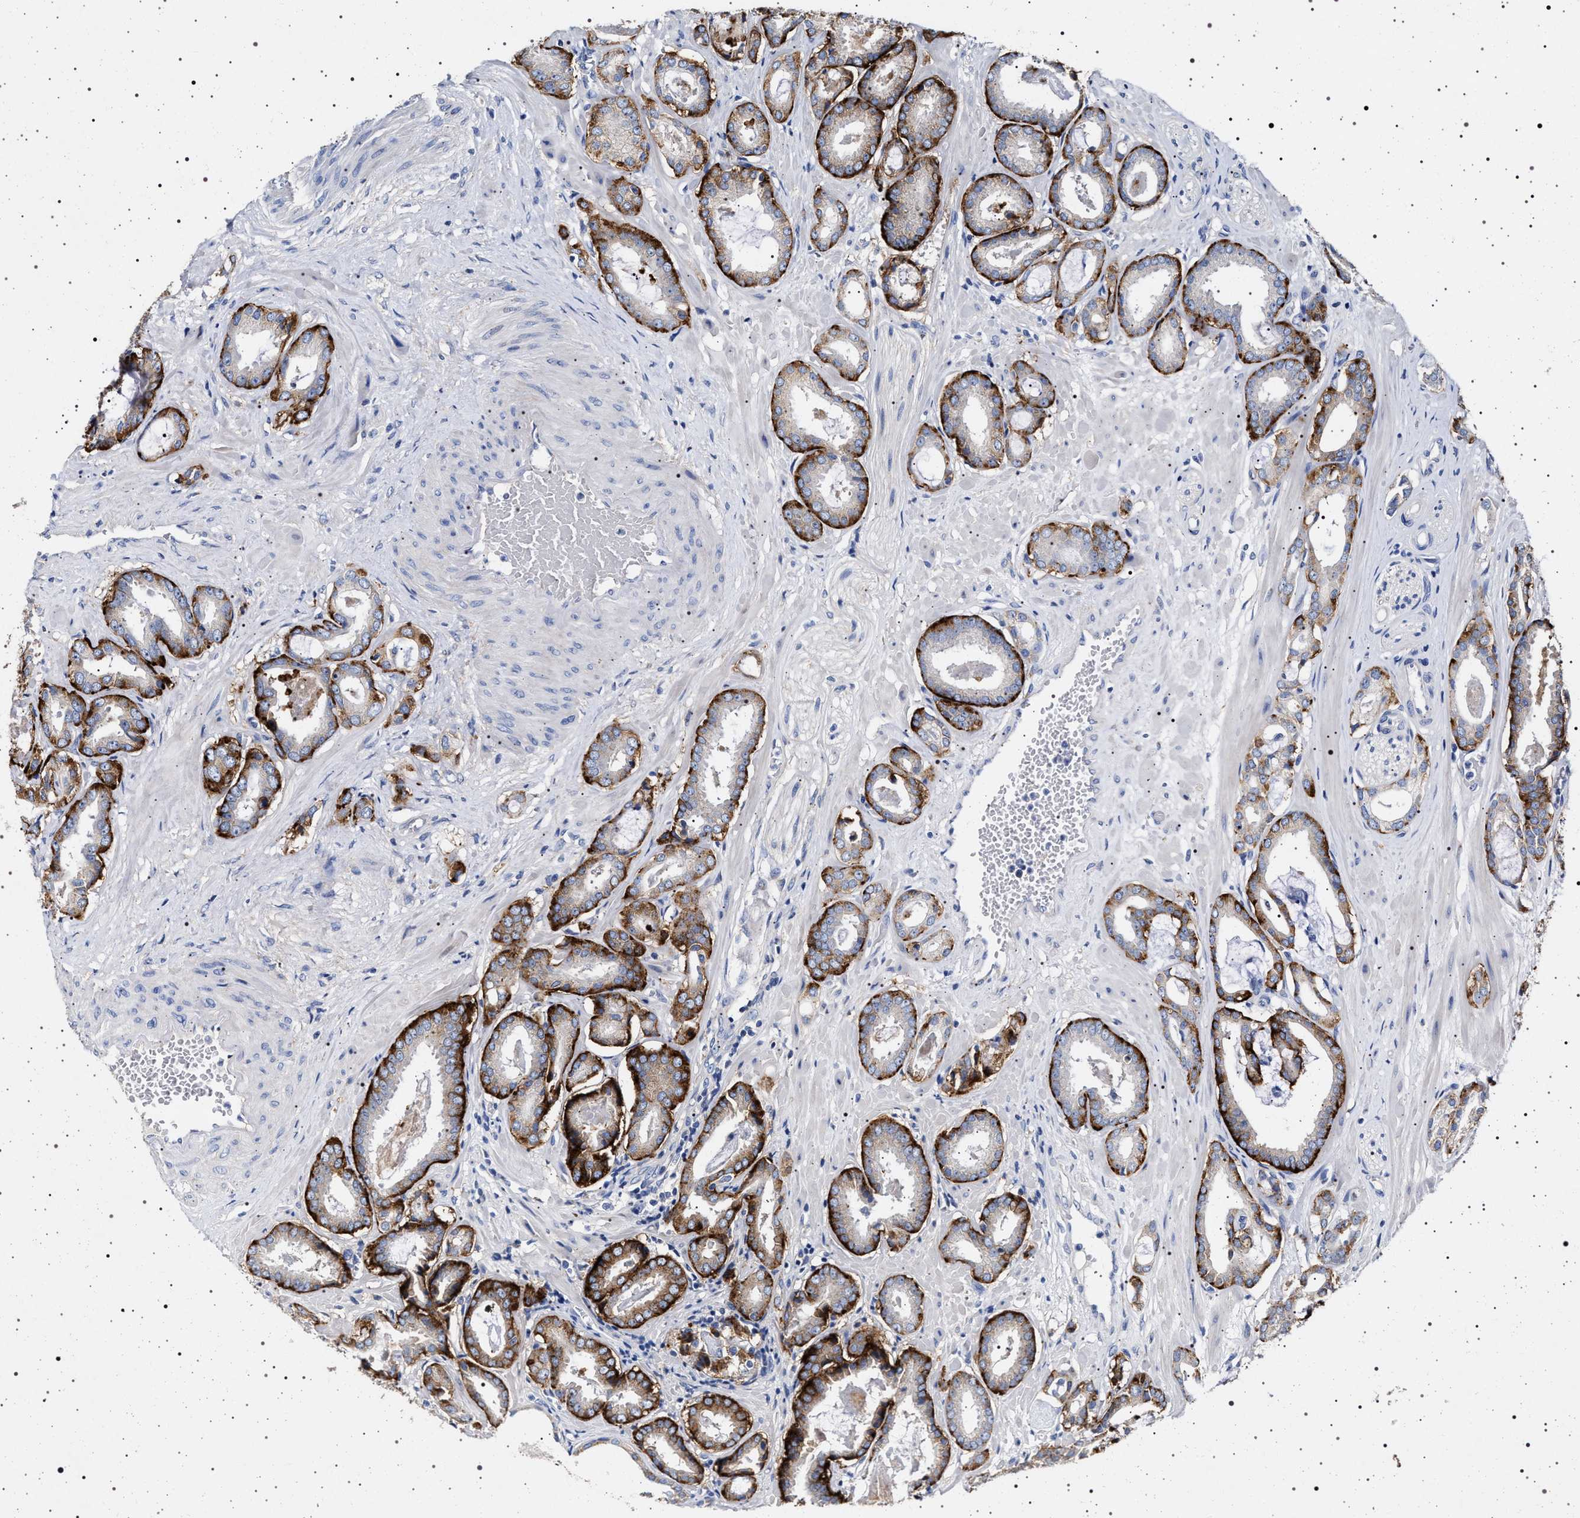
{"staining": {"intensity": "strong", "quantity": ">75%", "location": "cytoplasmic/membranous"}, "tissue": "prostate cancer", "cell_type": "Tumor cells", "image_type": "cancer", "snomed": [{"axis": "morphology", "description": "Adenocarcinoma, Low grade"}, {"axis": "topography", "description": "Prostate"}], "caption": "The photomicrograph shows immunohistochemical staining of prostate adenocarcinoma (low-grade). There is strong cytoplasmic/membranous expression is identified in approximately >75% of tumor cells.", "gene": "NAALADL2", "patient": {"sex": "male", "age": 53}}